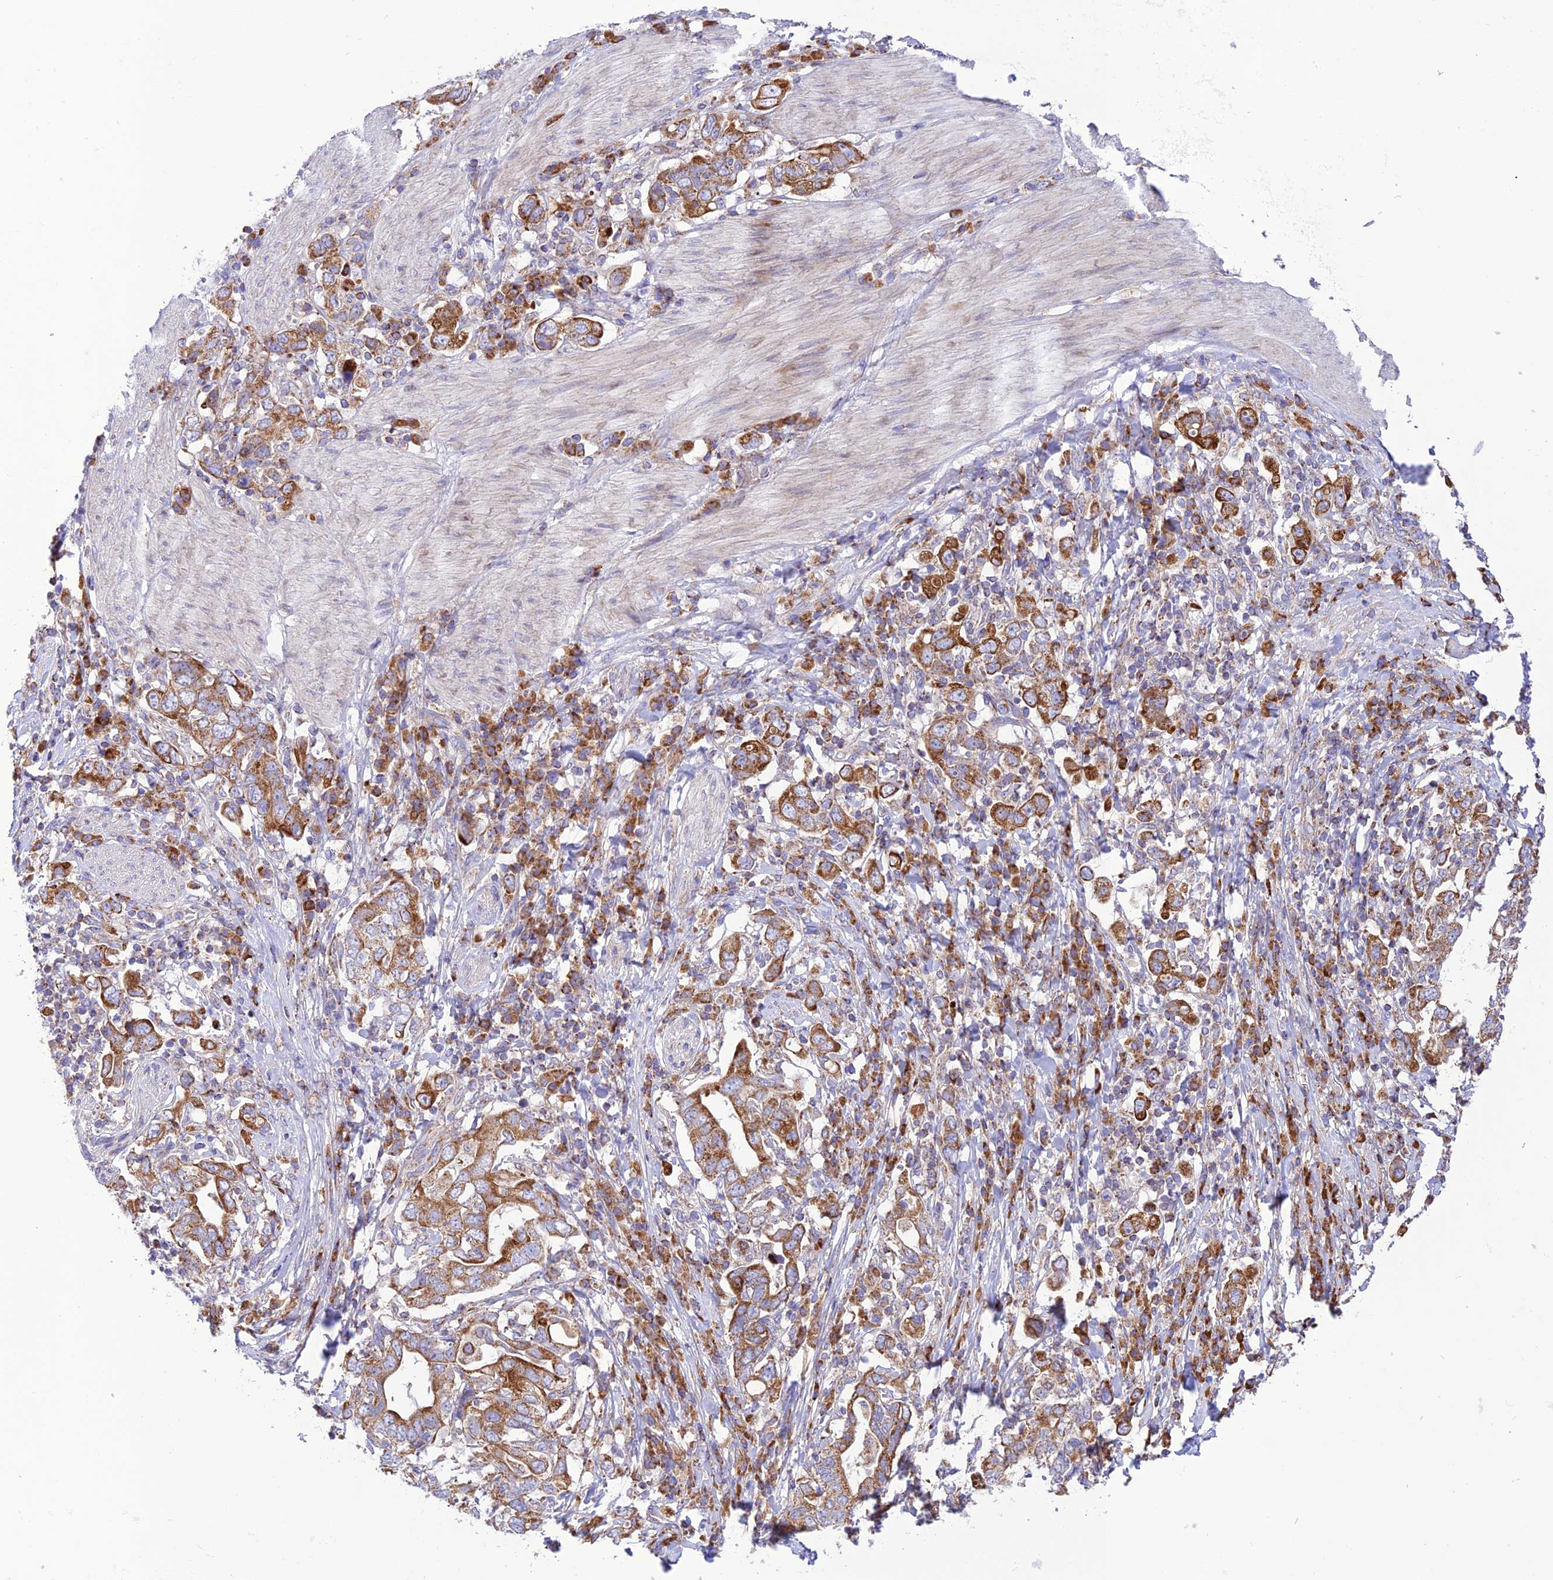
{"staining": {"intensity": "moderate", "quantity": ">75%", "location": "cytoplasmic/membranous"}, "tissue": "stomach cancer", "cell_type": "Tumor cells", "image_type": "cancer", "snomed": [{"axis": "morphology", "description": "Adenocarcinoma, NOS"}, {"axis": "topography", "description": "Stomach, upper"}, {"axis": "topography", "description": "Stomach"}], "caption": "Stomach cancer (adenocarcinoma) was stained to show a protein in brown. There is medium levels of moderate cytoplasmic/membranous expression in approximately >75% of tumor cells. The staining was performed using DAB (3,3'-diaminobenzidine) to visualize the protein expression in brown, while the nuclei were stained in blue with hematoxylin (Magnification: 20x).", "gene": "UAP1L1", "patient": {"sex": "male", "age": 62}}